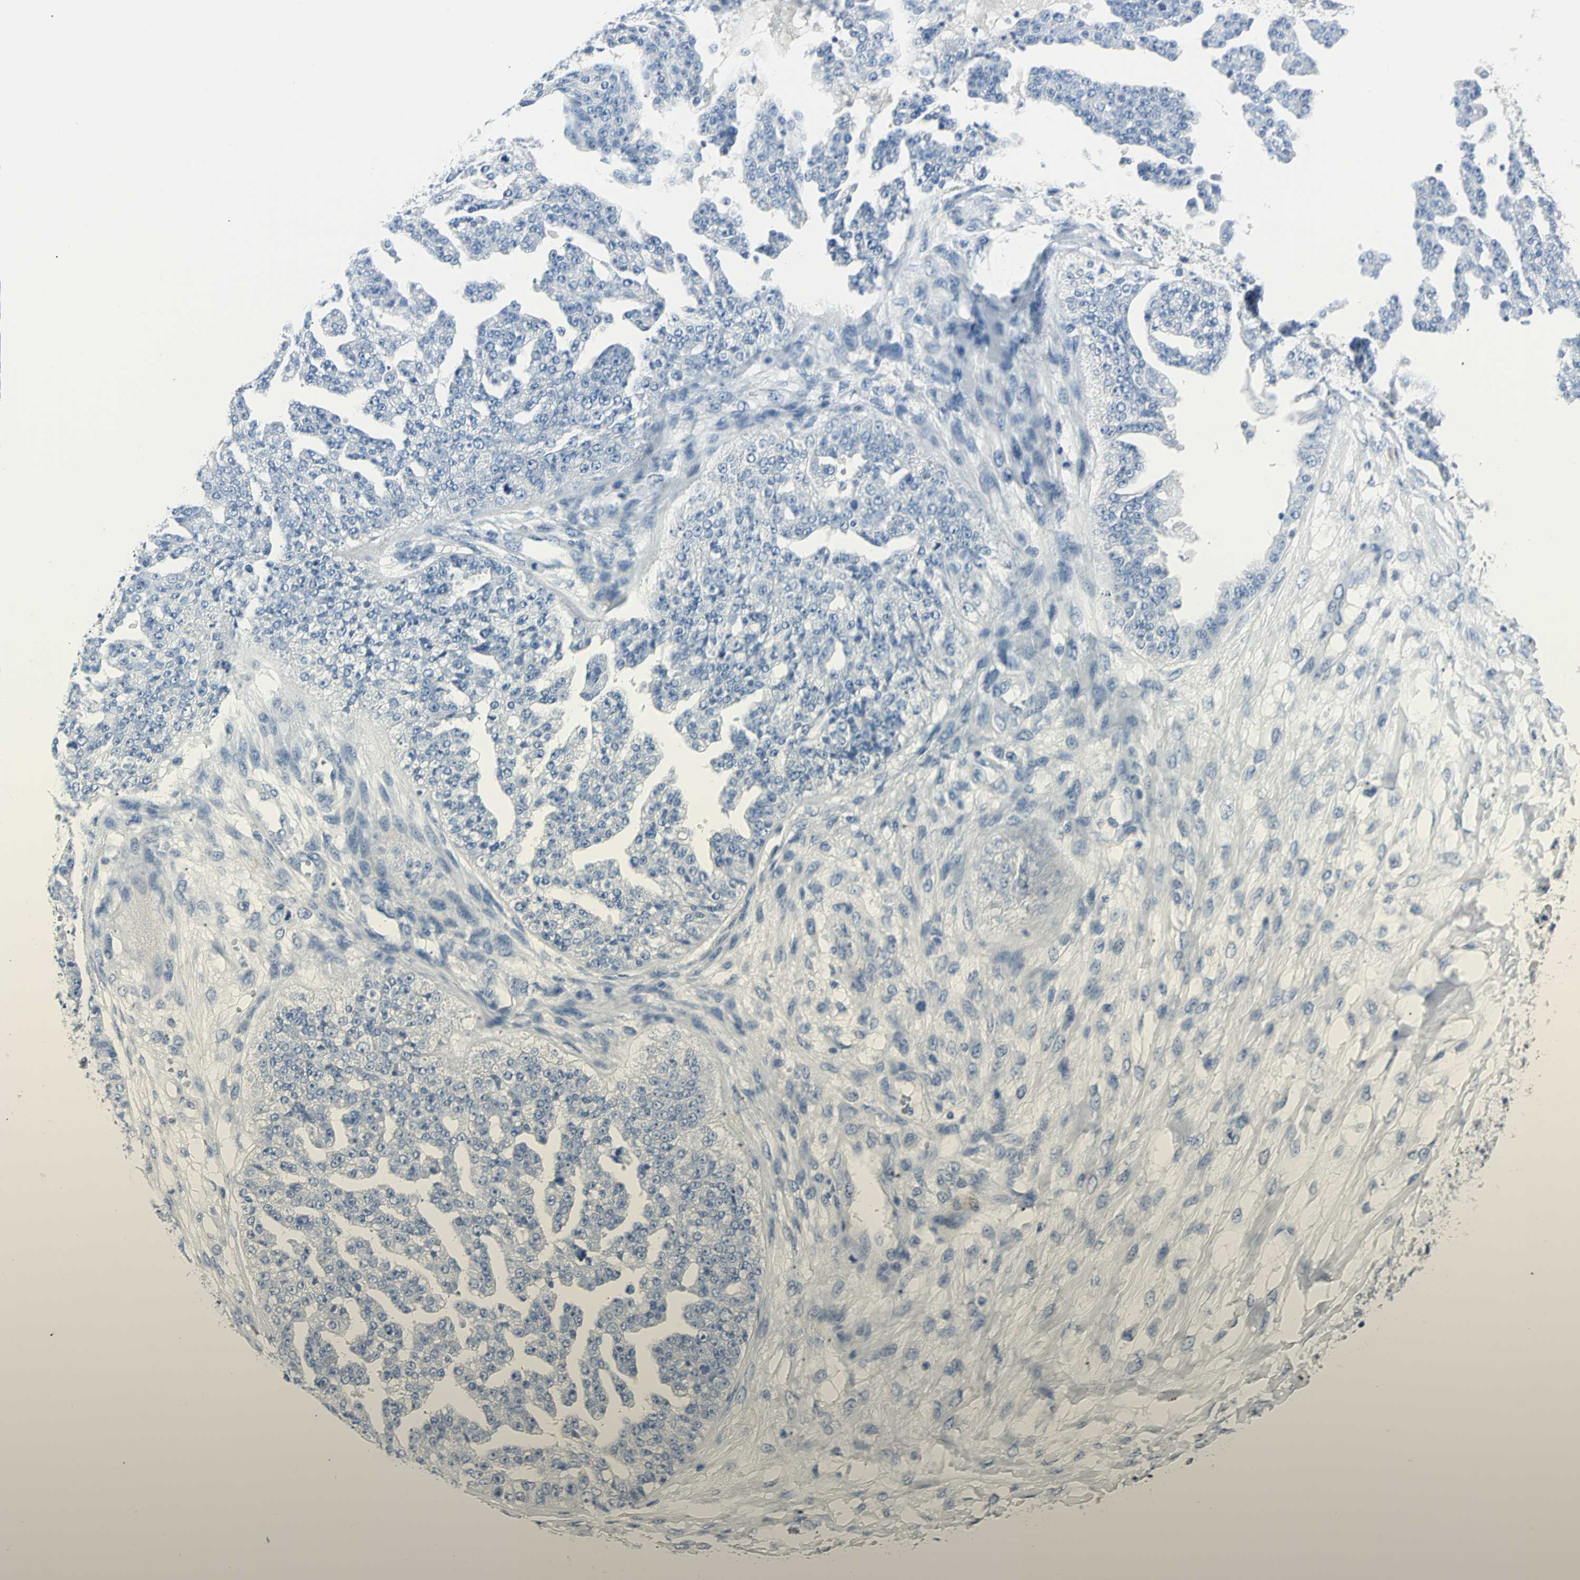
{"staining": {"intensity": "negative", "quantity": "none", "location": "none"}, "tissue": "ovarian cancer", "cell_type": "Tumor cells", "image_type": "cancer", "snomed": [{"axis": "morphology", "description": "Carcinoma, NOS"}, {"axis": "topography", "description": "Soft tissue"}, {"axis": "topography", "description": "Ovary"}], "caption": "Ovarian carcinoma stained for a protein using IHC displays no staining tumor cells.", "gene": "RIPOR1", "patient": {"sex": "female", "age": 54}}